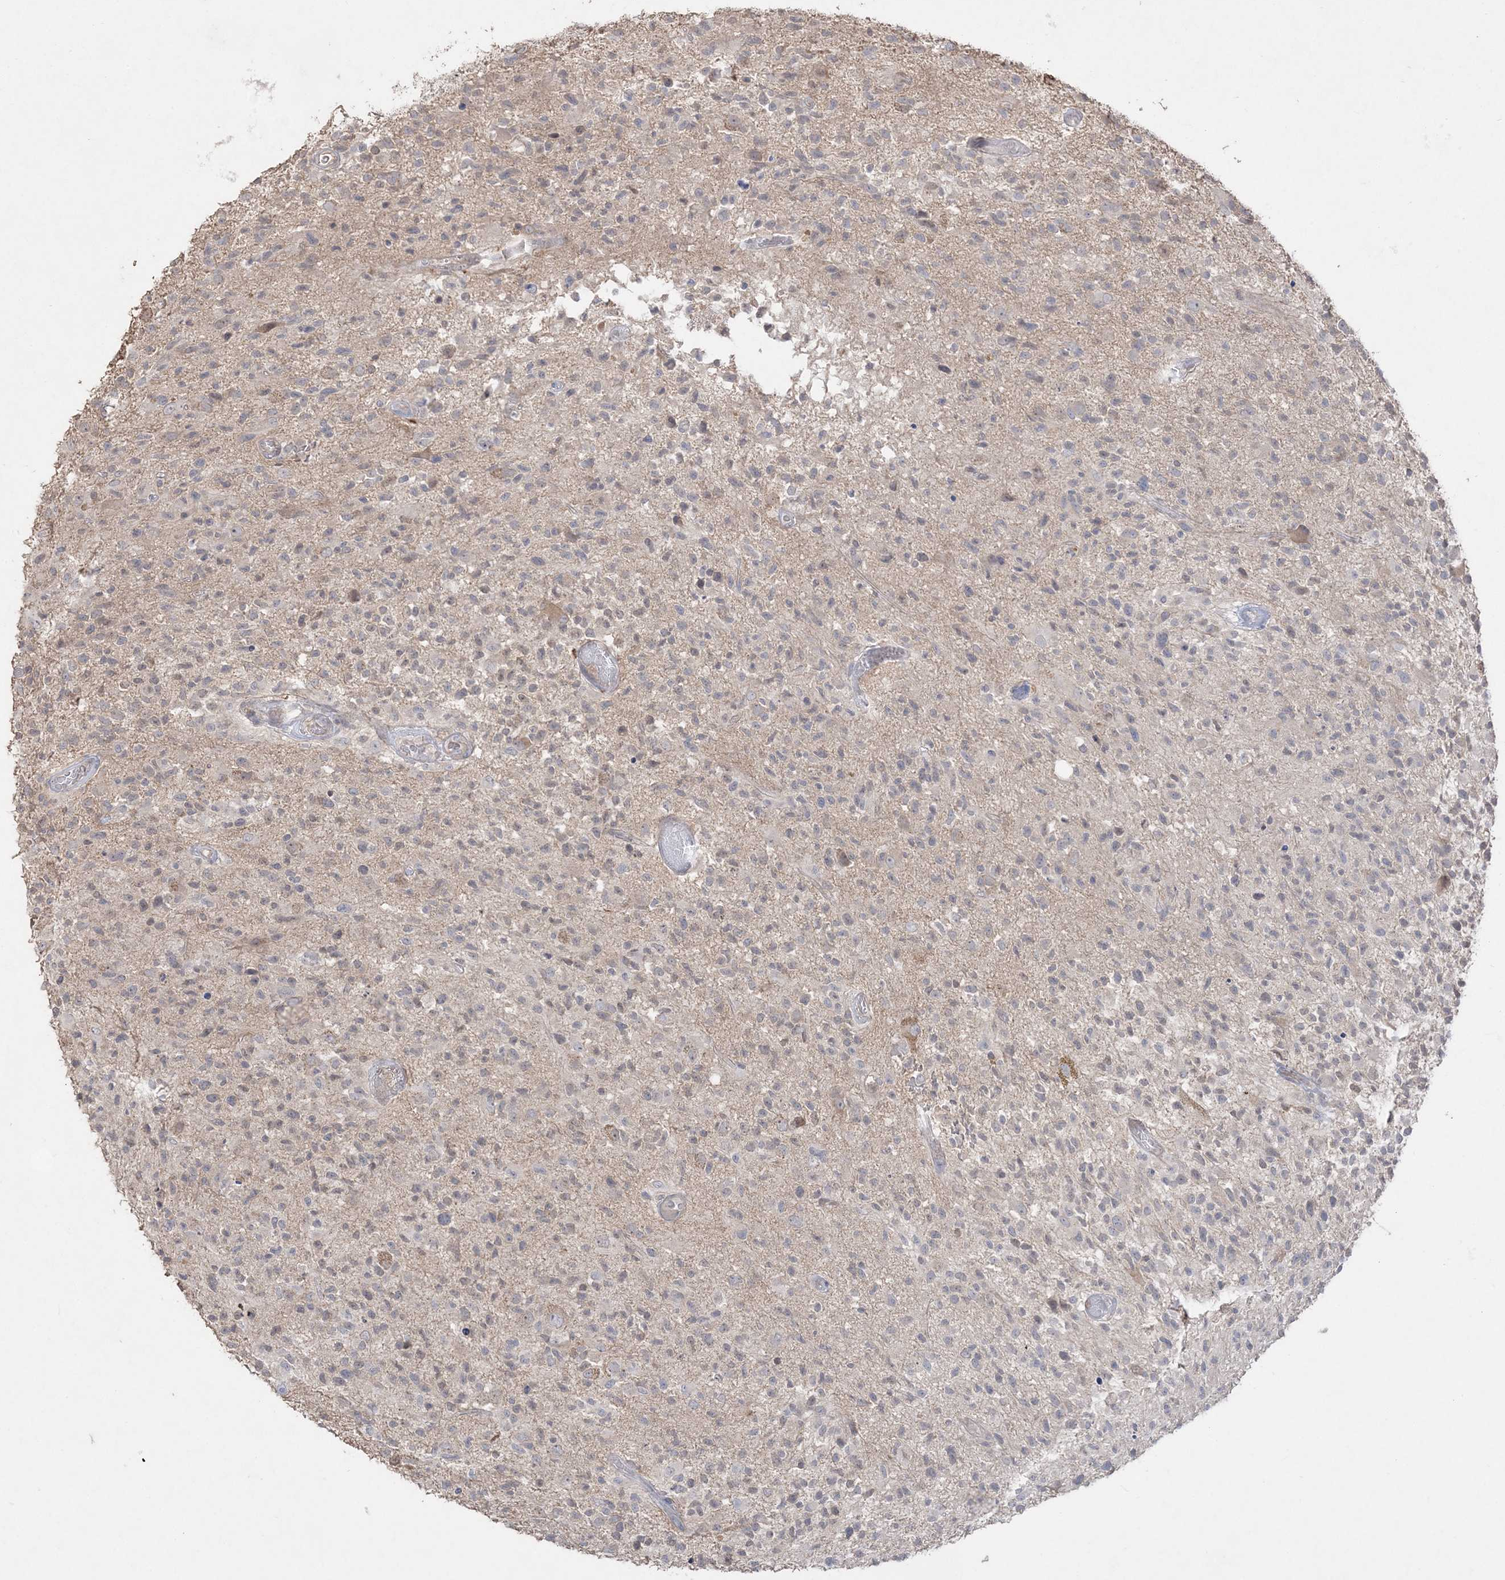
{"staining": {"intensity": "negative", "quantity": "none", "location": "none"}, "tissue": "glioma", "cell_type": "Tumor cells", "image_type": "cancer", "snomed": [{"axis": "morphology", "description": "Glioma, malignant, High grade"}, {"axis": "morphology", "description": "Glioblastoma, NOS"}, {"axis": "topography", "description": "Brain"}], "caption": "The photomicrograph reveals no significant positivity in tumor cells of malignant glioma (high-grade).", "gene": "SH3BP4", "patient": {"sex": "male", "age": 60}}